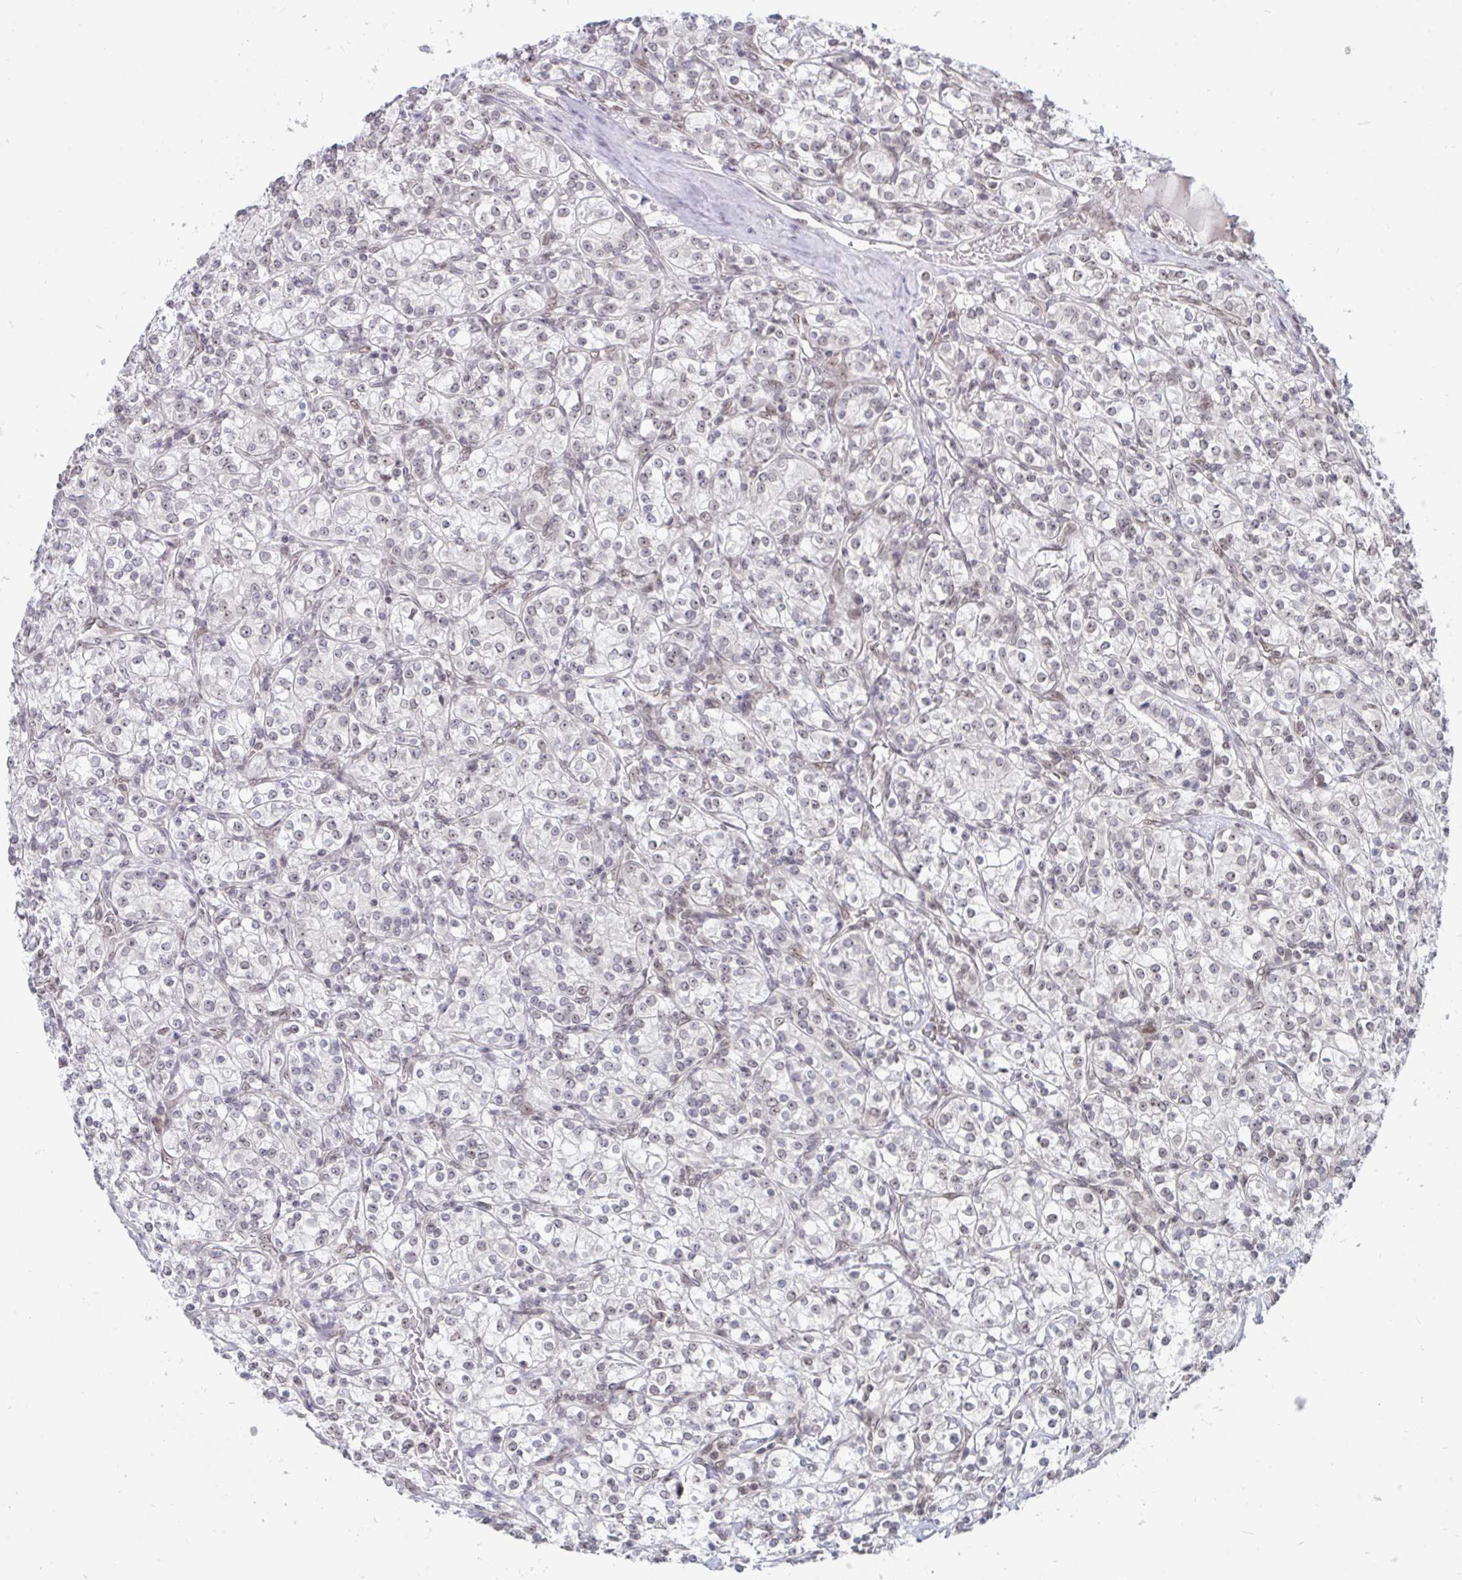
{"staining": {"intensity": "negative", "quantity": "none", "location": "none"}, "tissue": "renal cancer", "cell_type": "Tumor cells", "image_type": "cancer", "snomed": [{"axis": "morphology", "description": "Adenocarcinoma, NOS"}, {"axis": "topography", "description": "Kidney"}], "caption": "Micrograph shows no significant protein expression in tumor cells of renal cancer.", "gene": "TRIP12", "patient": {"sex": "male", "age": 77}}